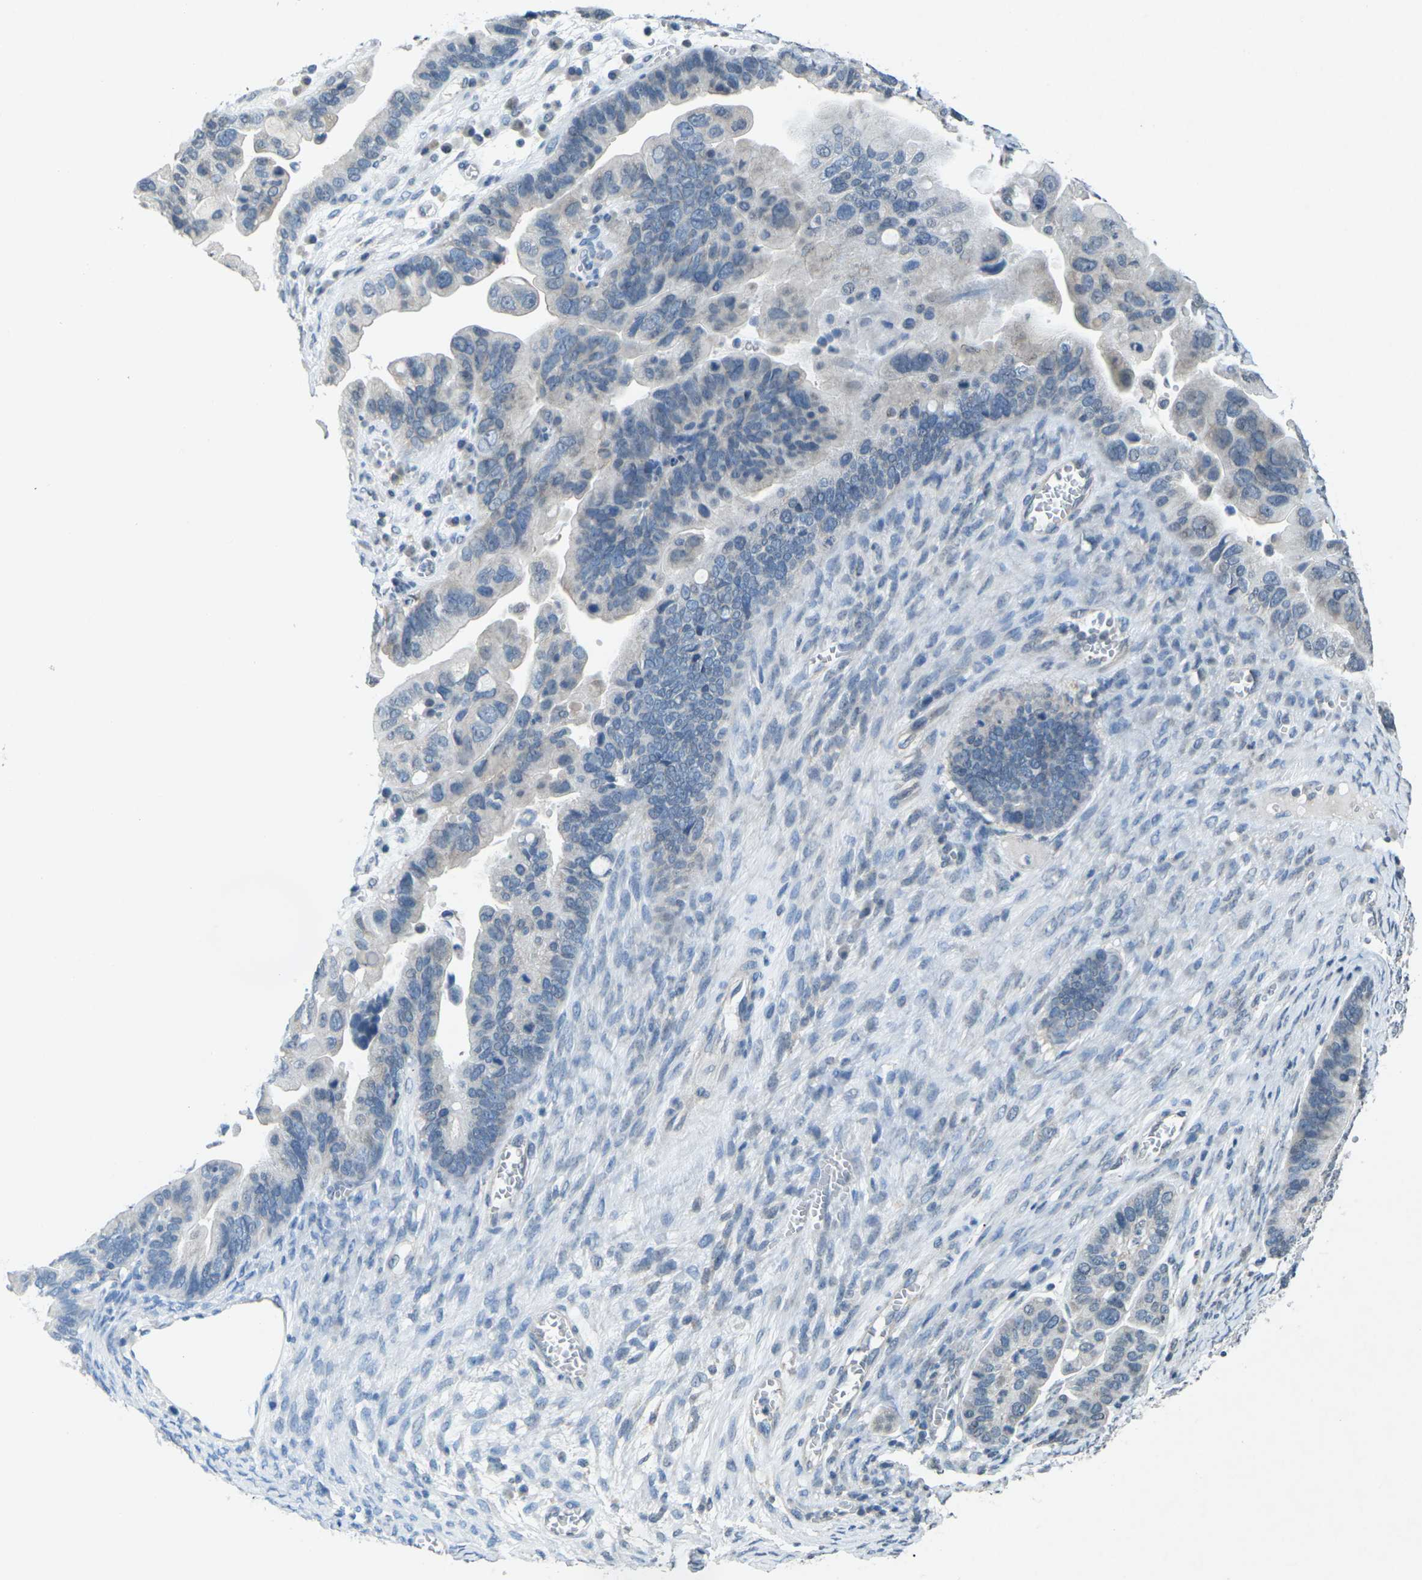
{"staining": {"intensity": "negative", "quantity": "none", "location": "none"}, "tissue": "ovarian cancer", "cell_type": "Tumor cells", "image_type": "cancer", "snomed": [{"axis": "morphology", "description": "Cystadenocarcinoma, serous, NOS"}, {"axis": "topography", "description": "Ovary"}], "caption": "The immunohistochemistry (IHC) photomicrograph has no significant positivity in tumor cells of ovarian cancer (serous cystadenocarcinoma) tissue.", "gene": "TFR2", "patient": {"sex": "female", "age": 56}}